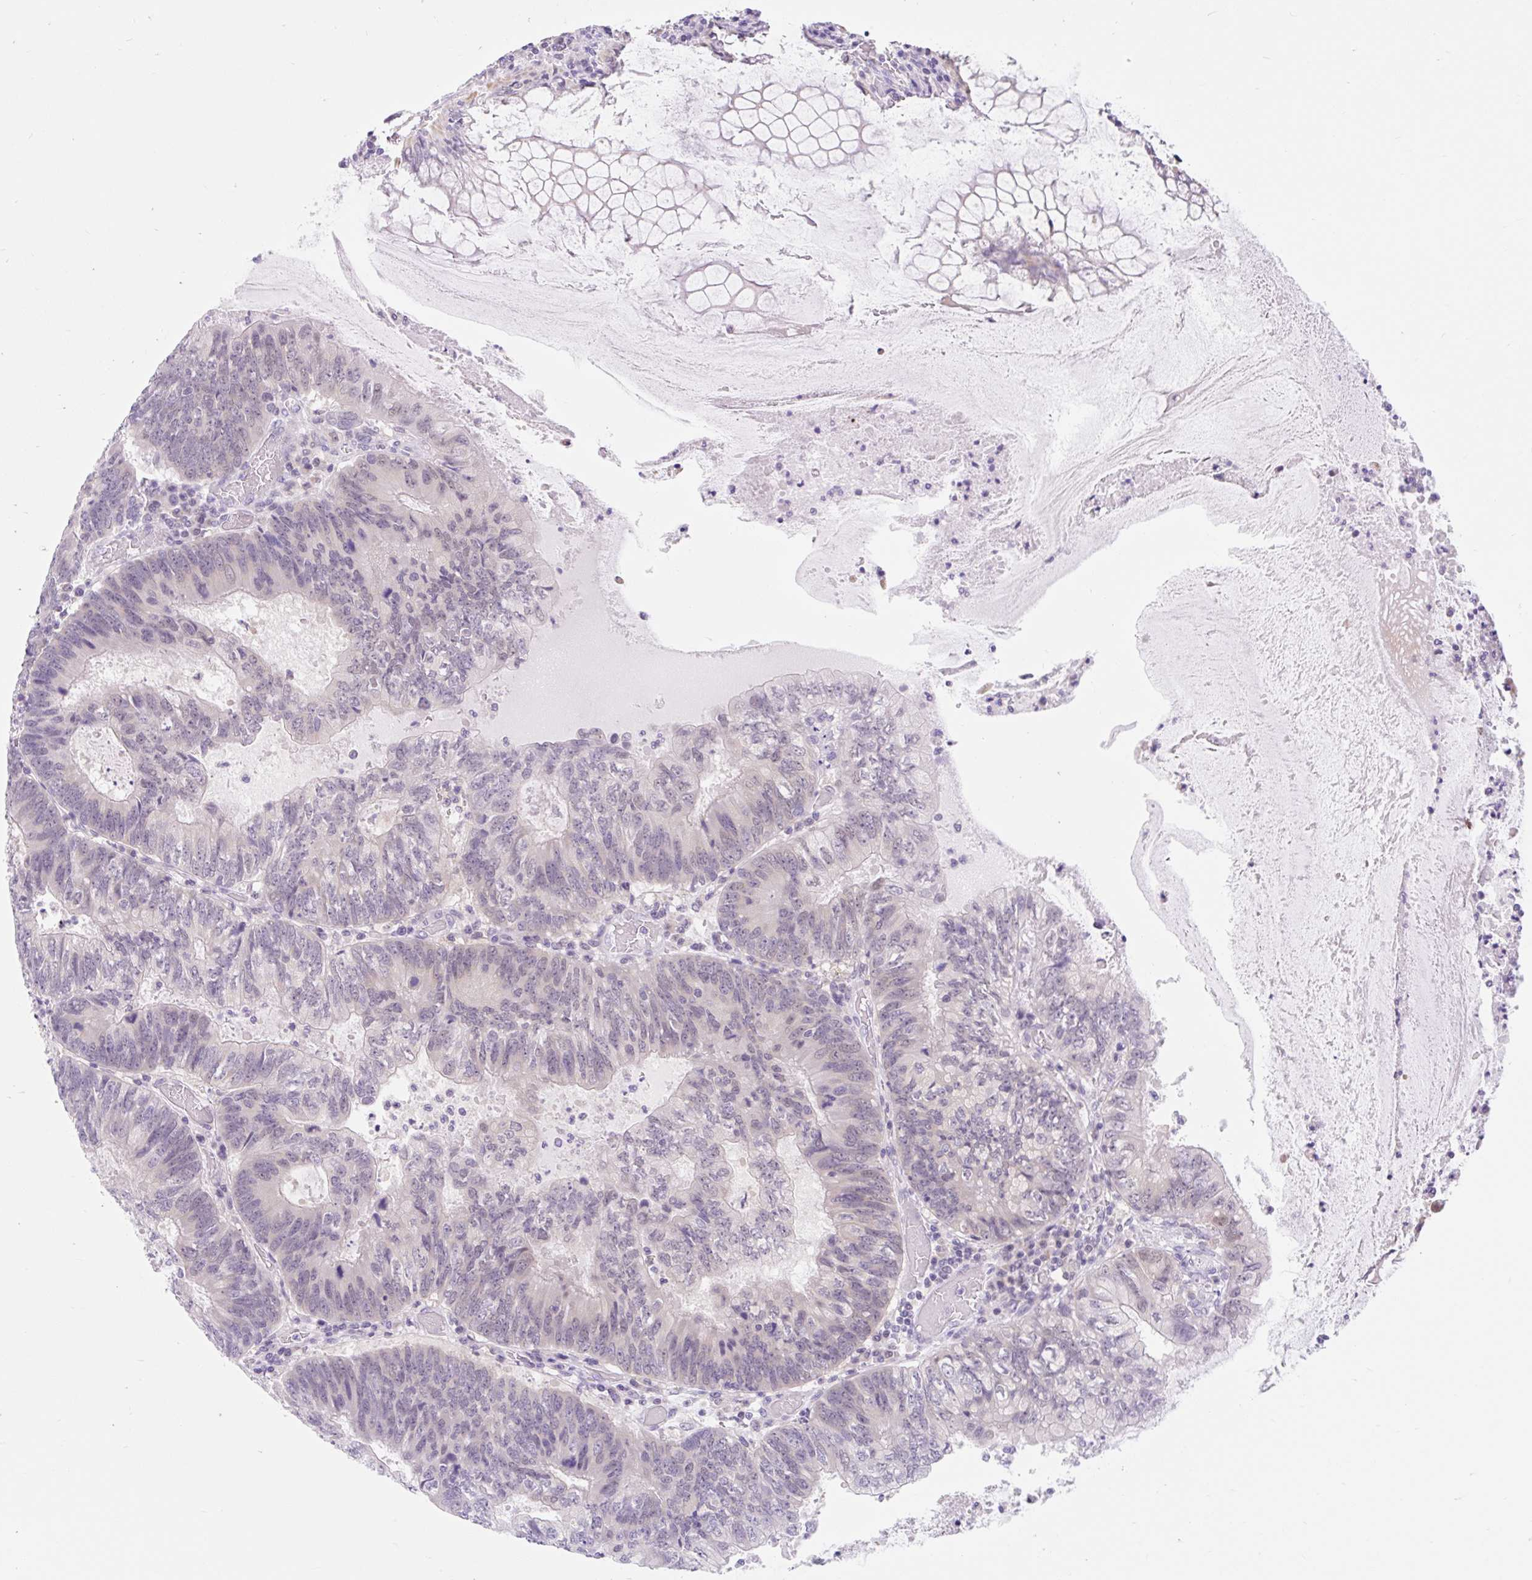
{"staining": {"intensity": "negative", "quantity": "none", "location": "none"}, "tissue": "colorectal cancer", "cell_type": "Tumor cells", "image_type": "cancer", "snomed": [{"axis": "morphology", "description": "Adenocarcinoma, NOS"}, {"axis": "topography", "description": "Colon"}], "caption": "High power microscopy histopathology image of an immunohistochemistry photomicrograph of colorectal adenocarcinoma, revealing no significant expression in tumor cells.", "gene": "ITPK1", "patient": {"sex": "male", "age": 67}}